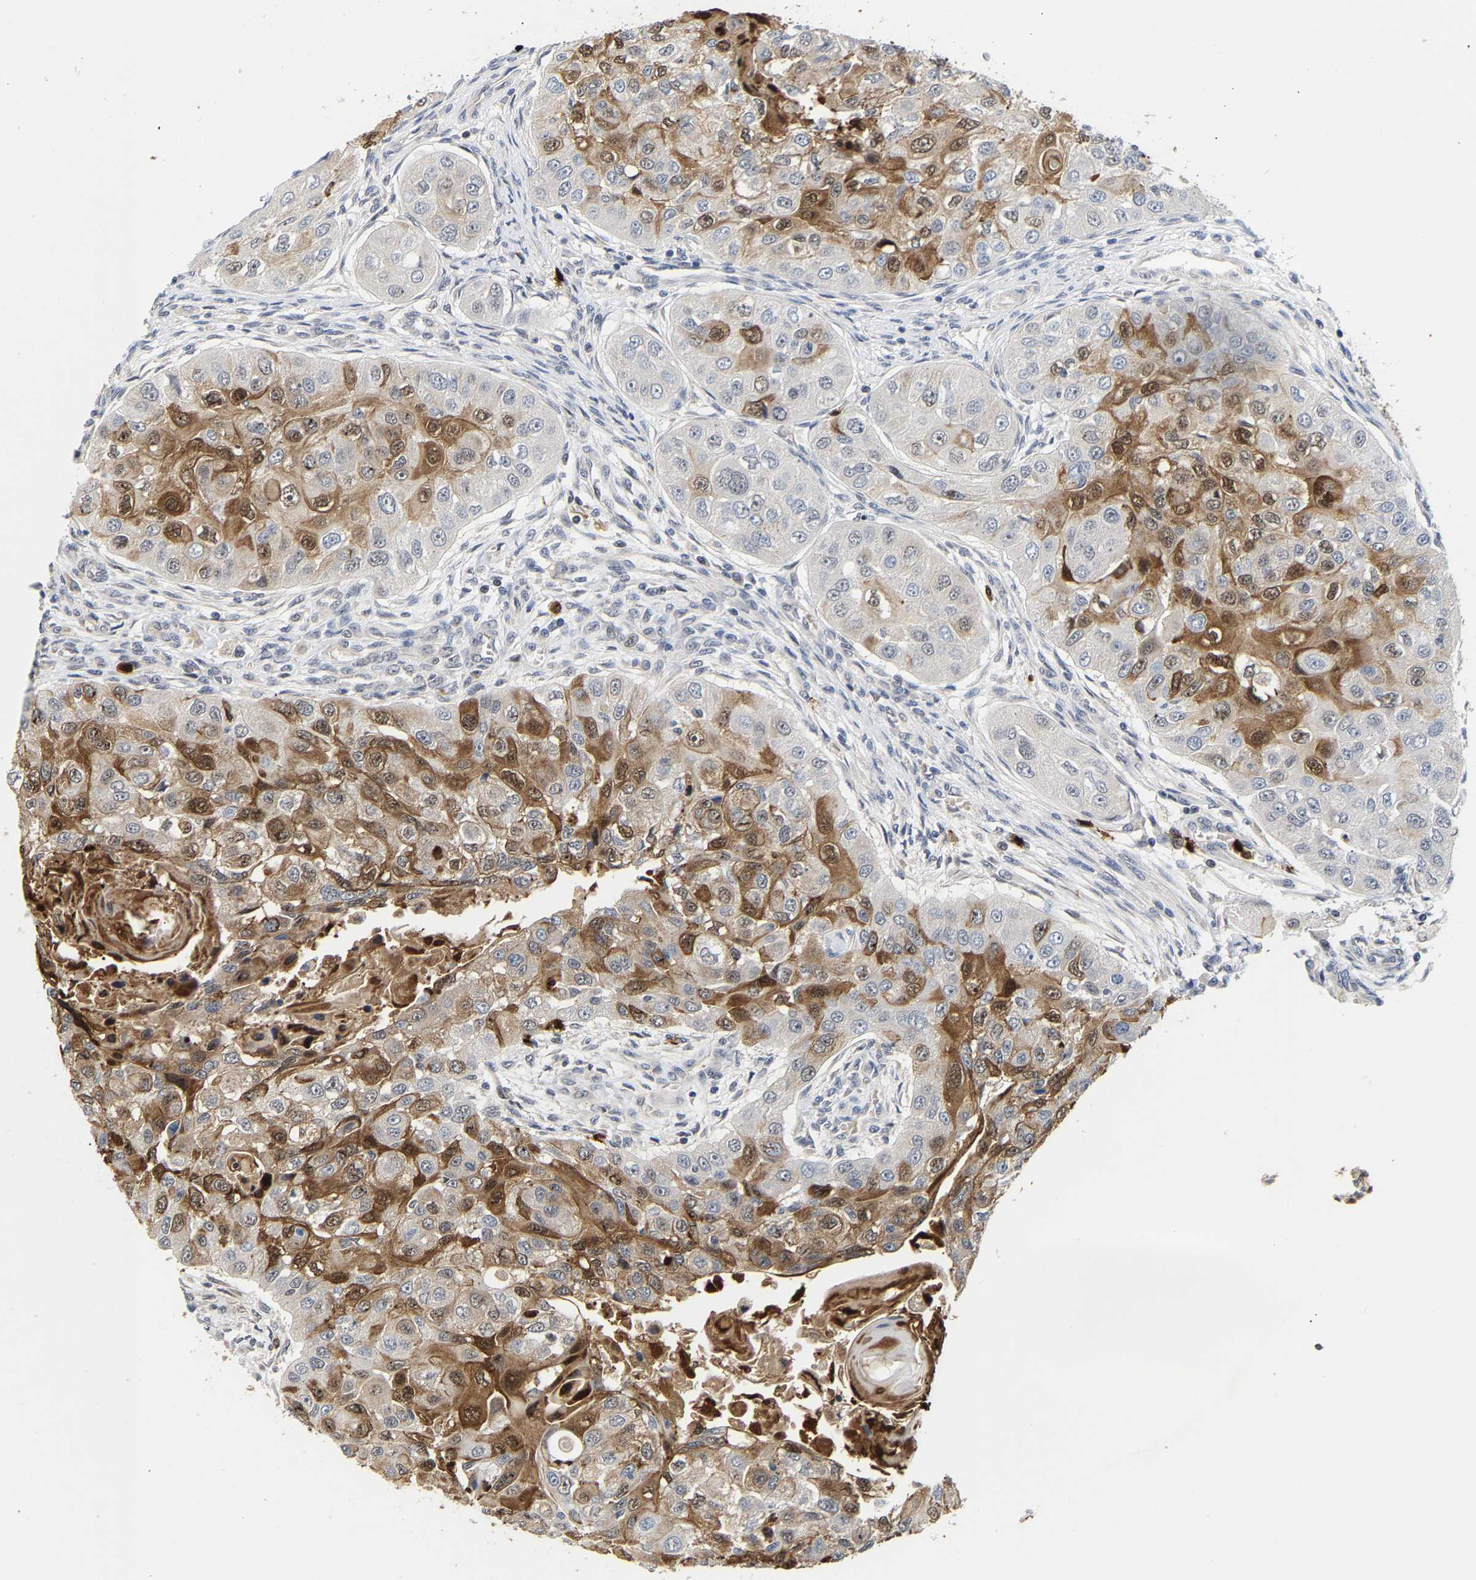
{"staining": {"intensity": "moderate", "quantity": "25%-75%", "location": "cytoplasmic/membranous,nuclear"}, "tissue": "head and neck cancer", "cell_type": "Tumor cells", "image_type": "cancer", "snomed": [{"axis": "morphology", "description": "Normal tissue, NOS"}, {"axis": "morphology", "description": "Squamous cell carcinoma, NOS"}, {"axis": "topography", "description": "Skeletal muscle"}, {"axis": "topography", "description": "Head-Neck"}], "caption": "This is a histology image of immunohistochemistry (IHC) staining of head and neck squamous cell carcinoma, which shows moderate staining in the cytoplasmic/membranous and nuclear of tumor cells.", "gene": "TDRD7", "patient": {"sex": "male", "age": 51}}